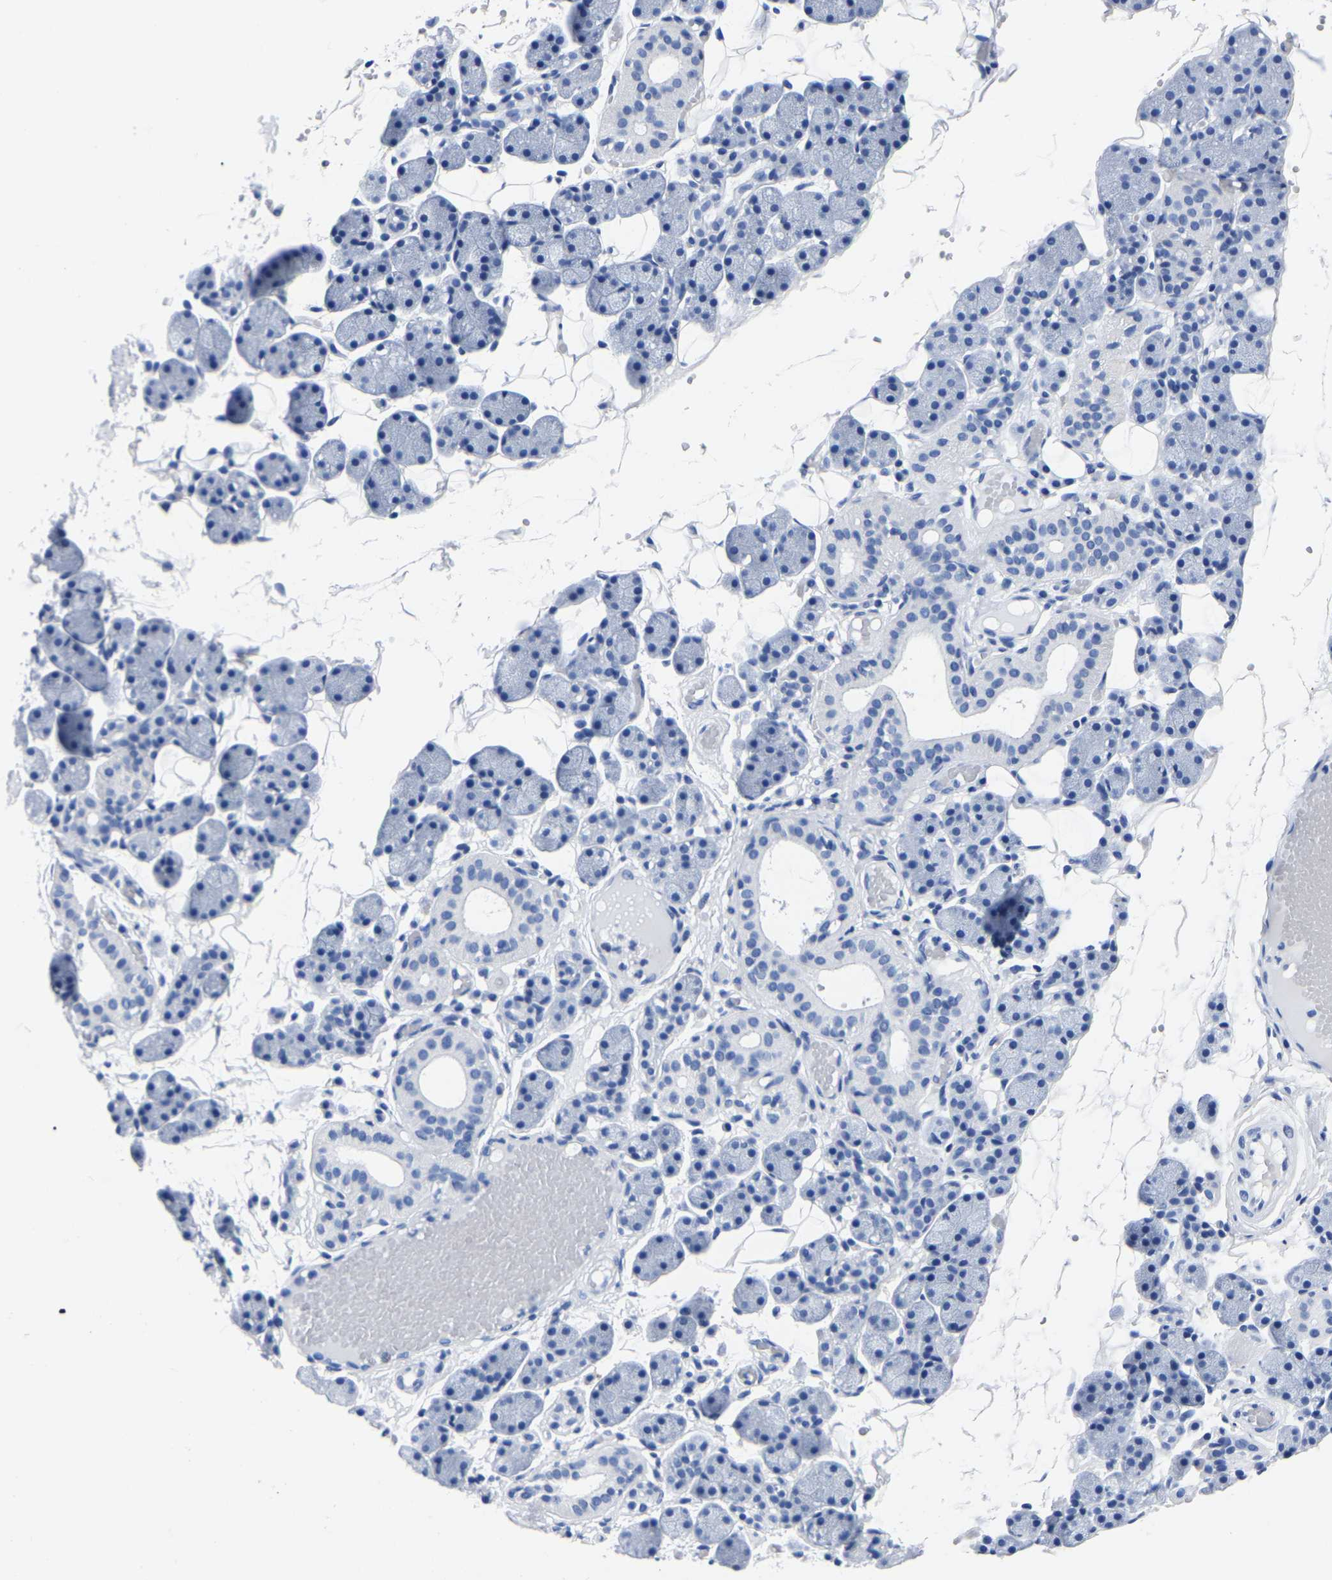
{"staining": {"intensity": "negative", "quantity": "none", "location": "none"}, "tissue": "salivary gland", "cell_type": "Glandular cells", "image_type": "normal", "snomed": [{"axis": "morphology", "description": "Normal tissue, NOS"}, {"axis": "topography", "description": "Salivary gland"}], "caption": "A photomicrograph of human salivary gland is negative for staining in glandular cells.", "gene": "IMPG2", "patient": {"sex": "female", "age": 33}}